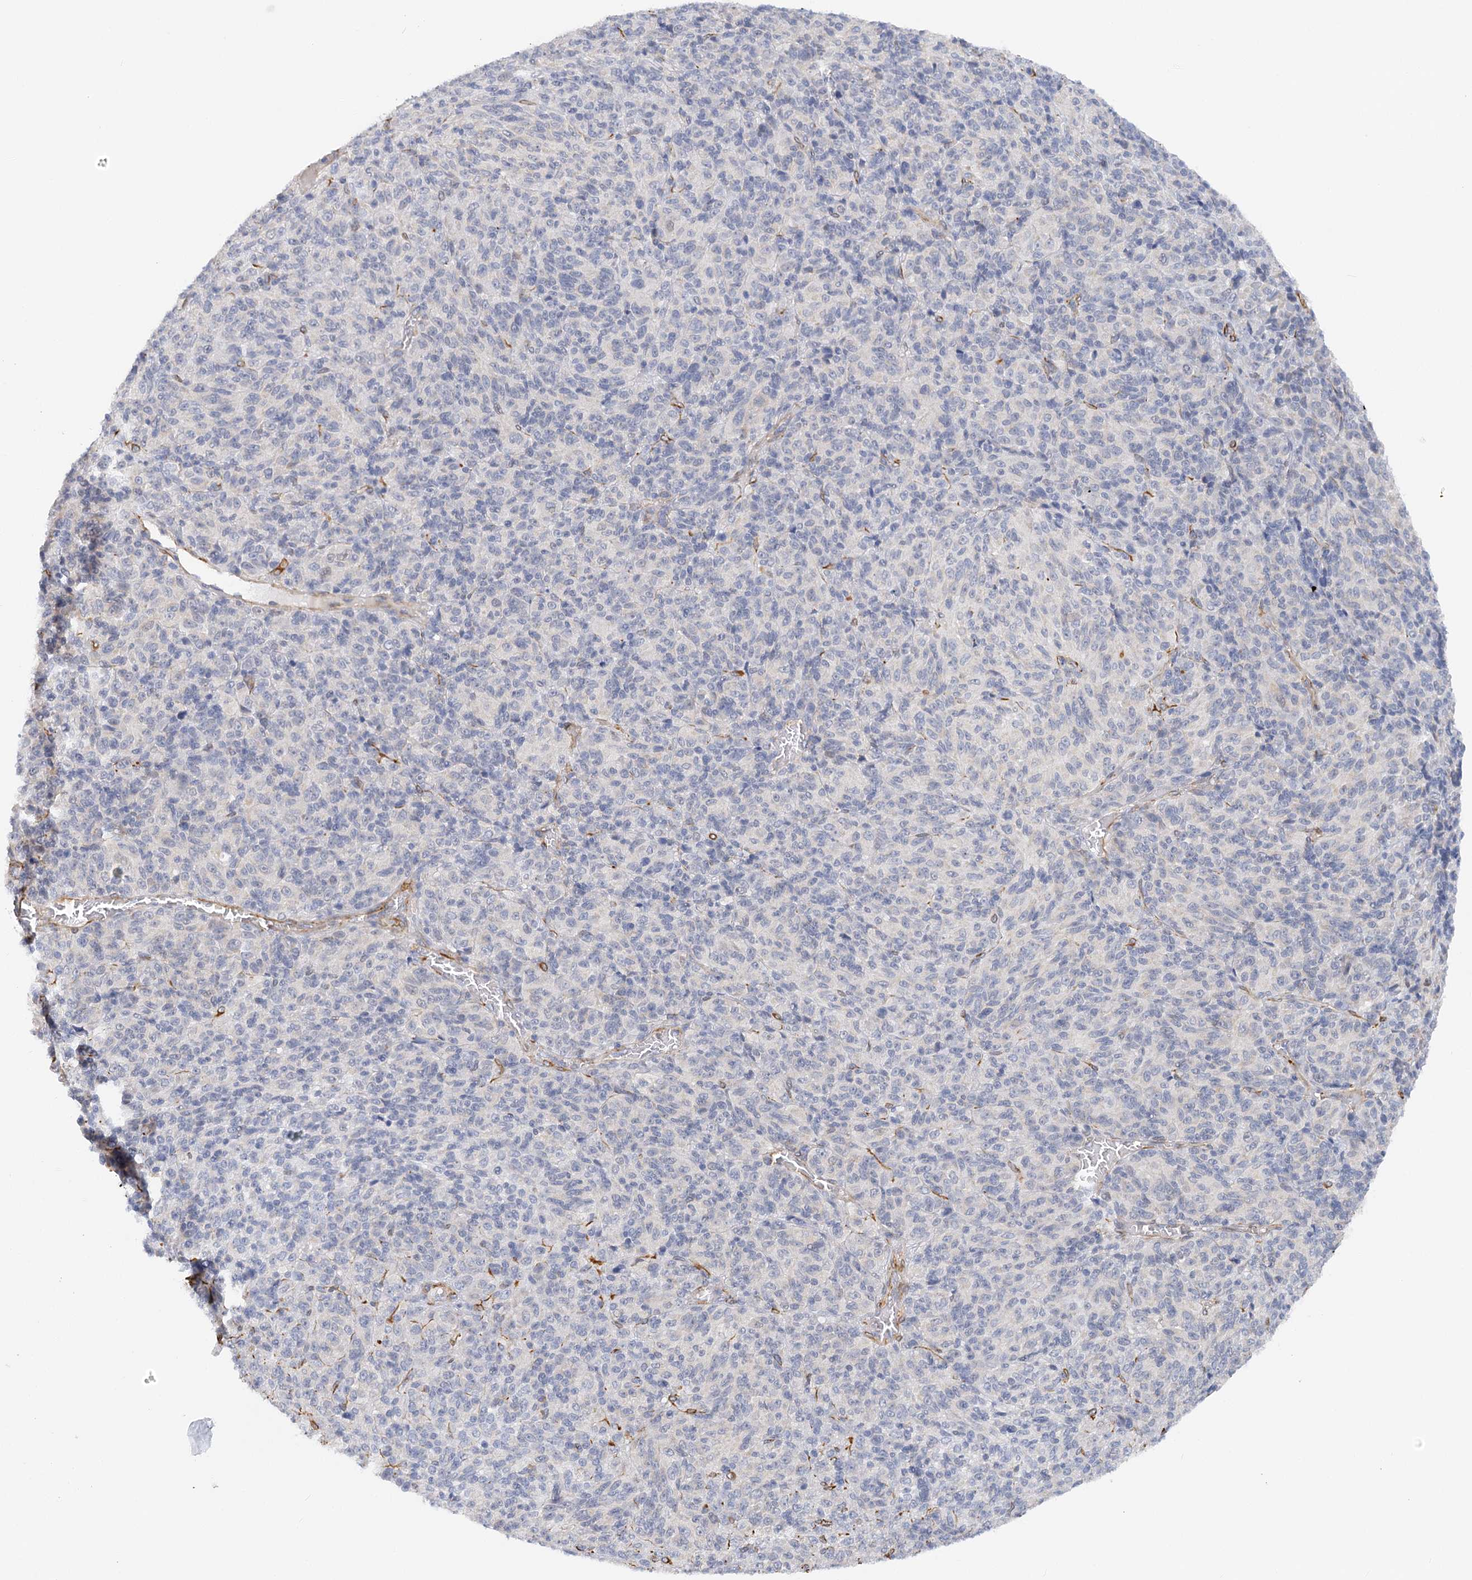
{"staining": {"intensity": "negative", "quantity": "none", "location": "none"}, "tissue": "melanoma", "cell_type": "Tumor cells", "image_type": "cancer", "snomed": [{"axis": "morphology", "description": "Malignant melanoma, Metastatic site"}, {"axis": "topography", "description": "Brain"}], "caption": "Immunohistochemical staining of melanoma reveals no significant positivity in tumor cells.", "gene": "NELL2", "patient": {"sex": "female", "age": 56}}